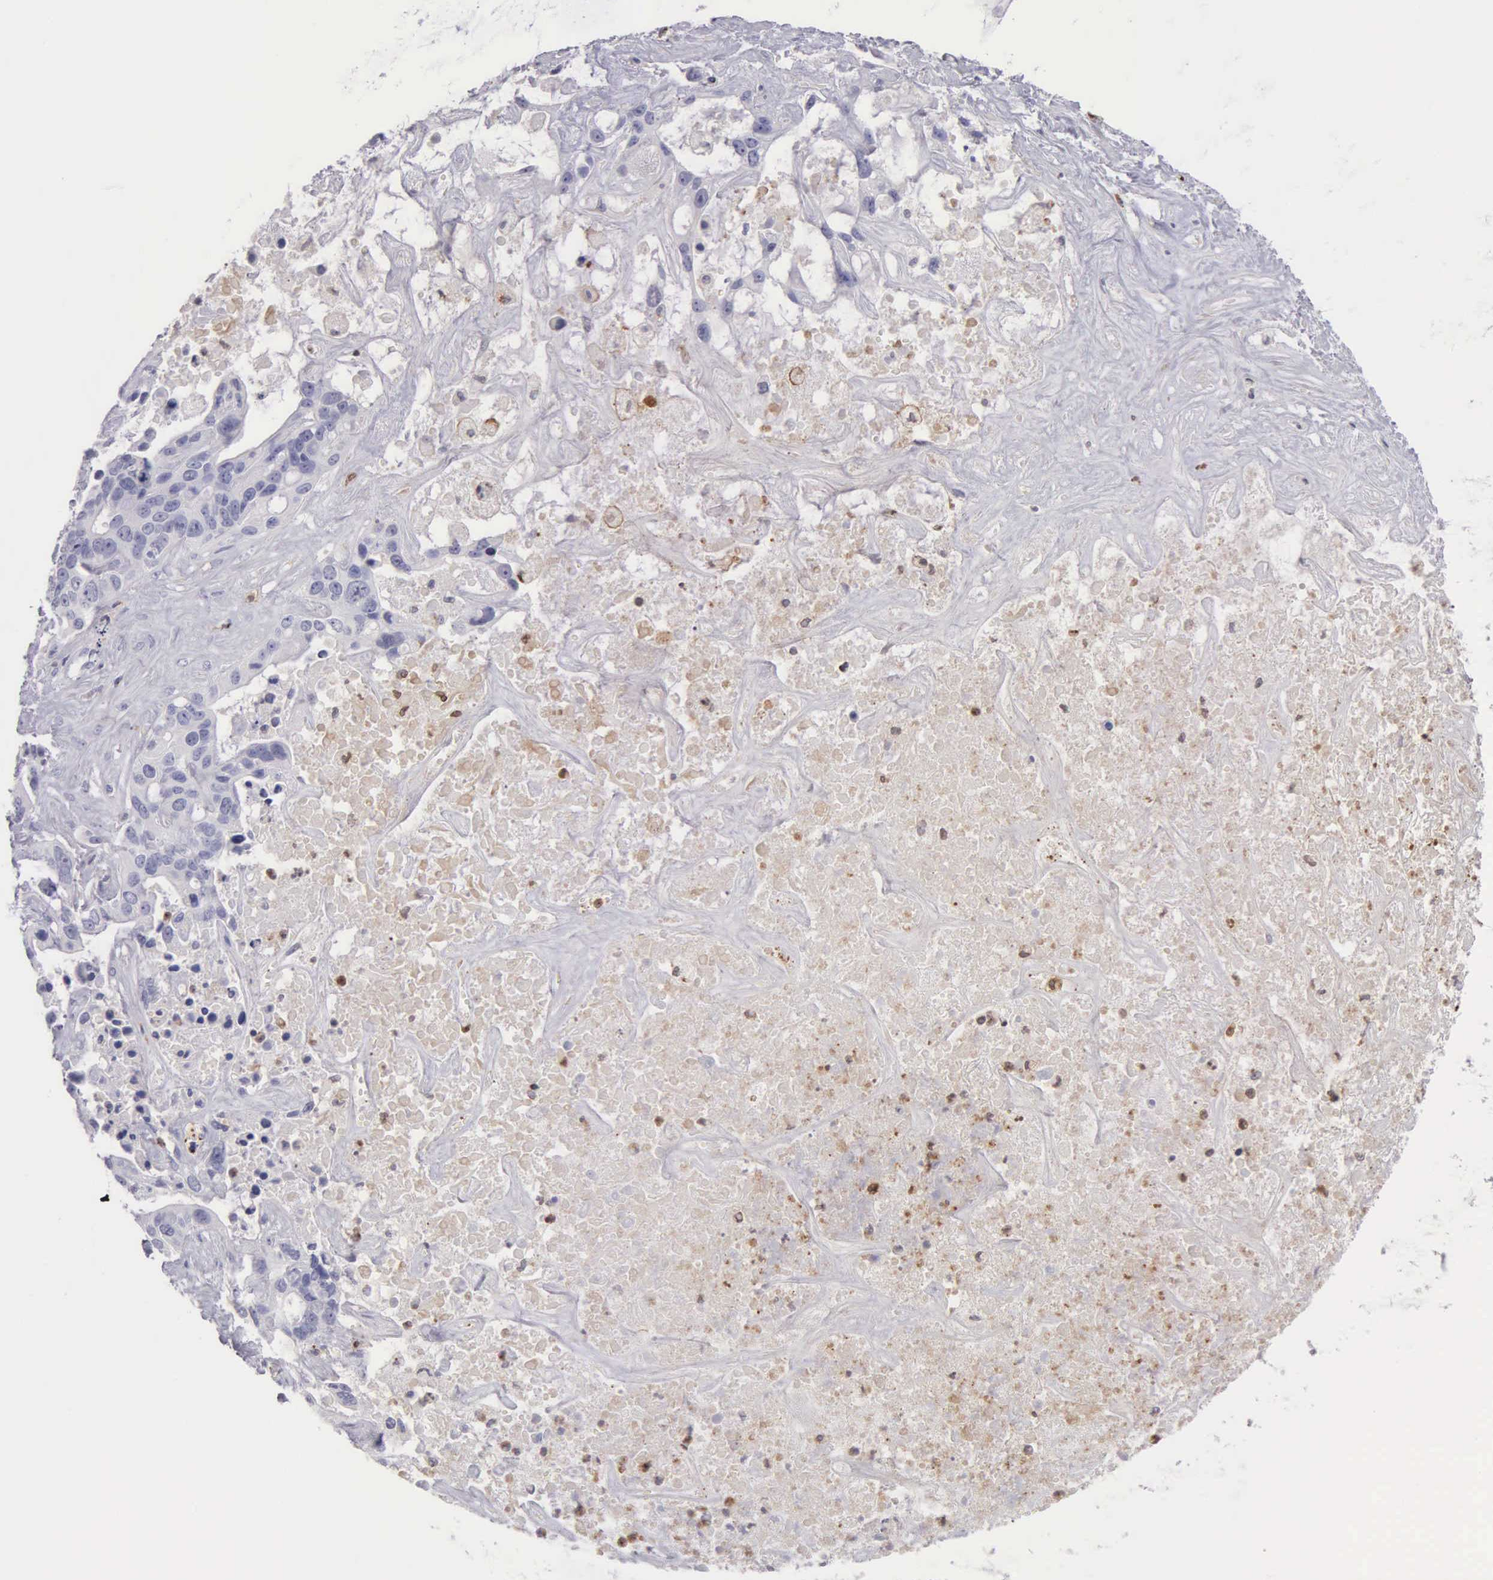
{"staining": {"intensity": "negative", "quantity": "none", "location": "none"}, "tissue": "liver cancer", "cell_type": "Tumor cells", "image_type": "cancer", "snomed": [{"axis": "morphology", "description": "Cholangiocarcinoma"}, {"axis": "topography", "description": "Liver"}], "caption": "This is an immunohistochemistry (IHC) histopathology image of liver cancer. There is no staining in tumor cells.", "gene": "SRGN", "patient": {"sex": "female", "age": 65}}